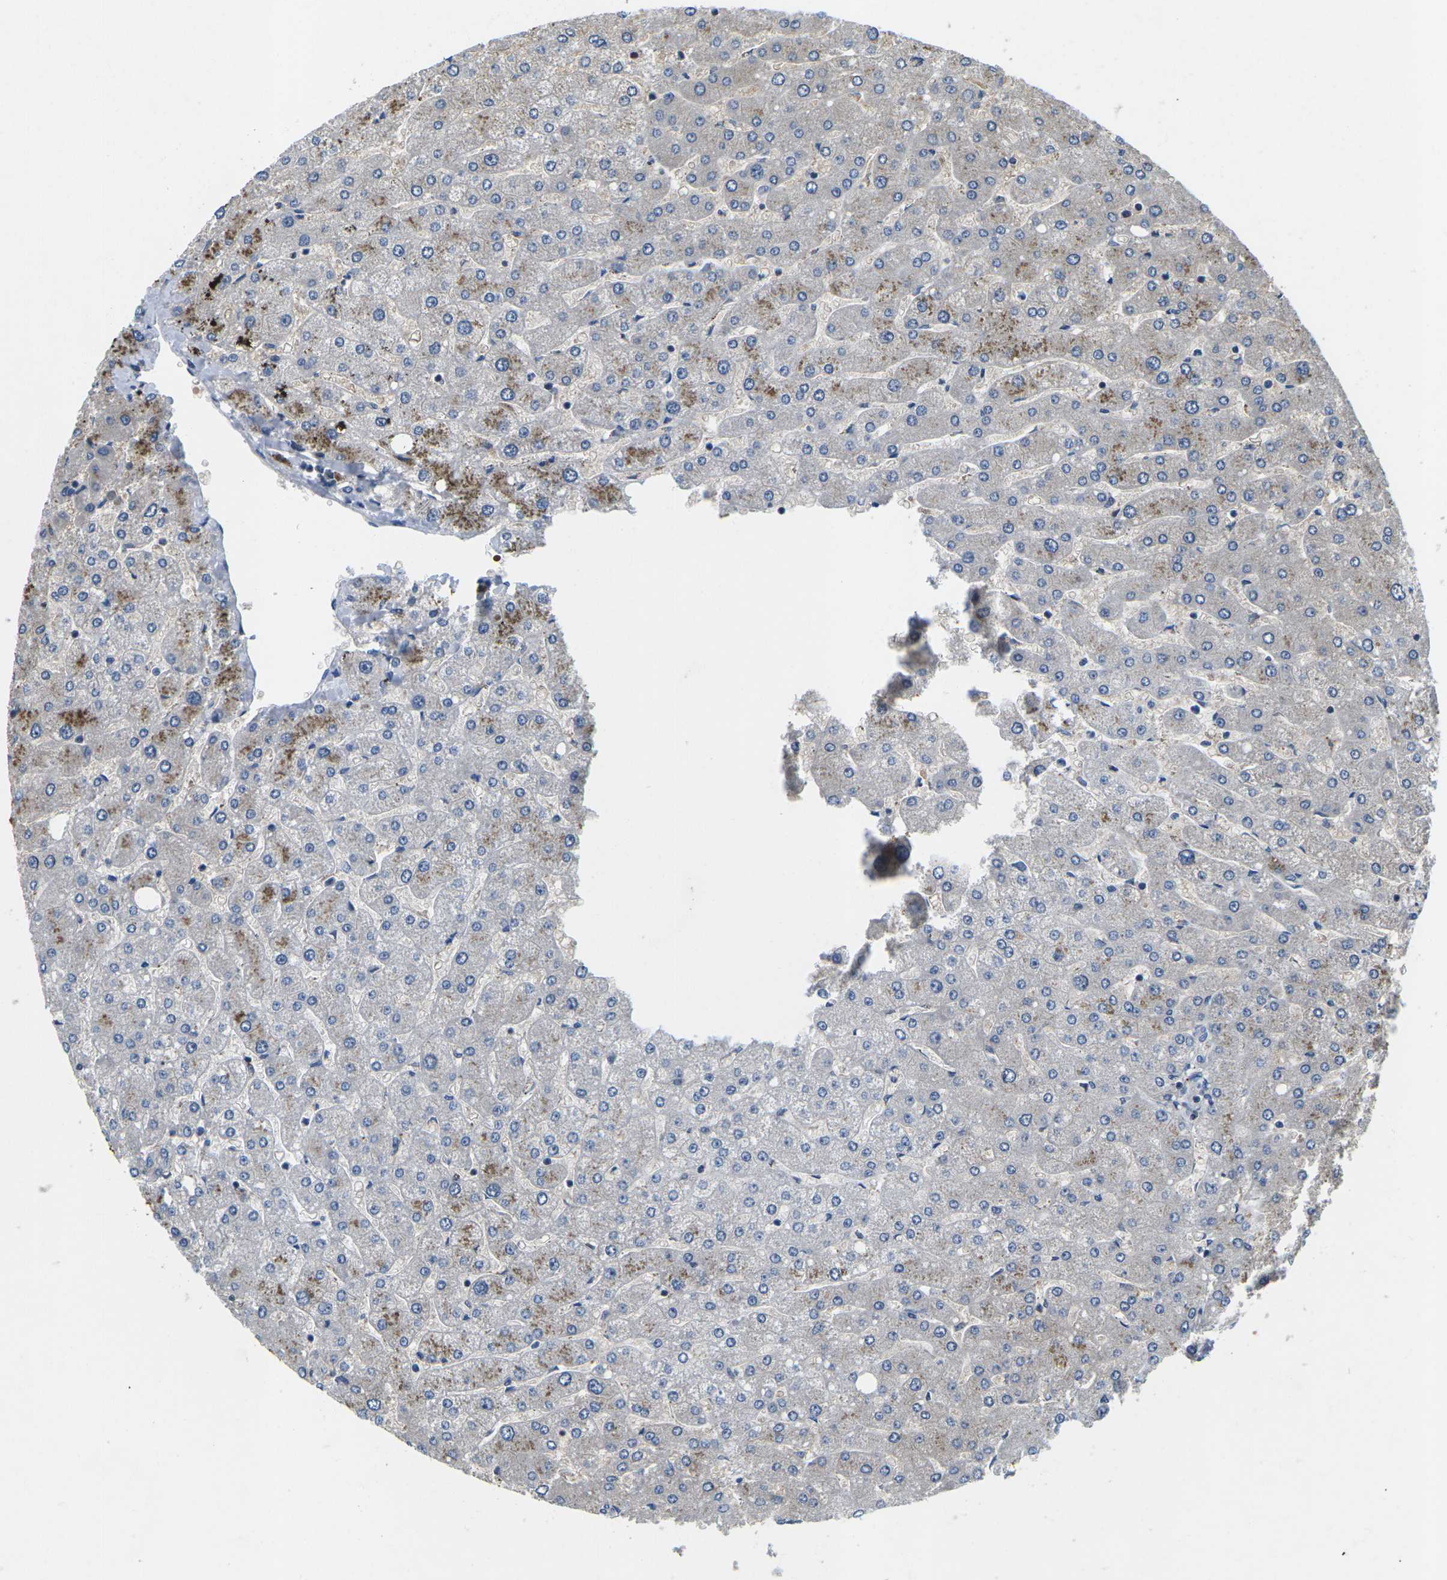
{"staining": {"intensity": "moderate", "quantity": "<25%", "location": "cytoplasmic/membranous,nuclear"}, "tissue": "liver", "cell_type": "Hepatocytes", "image_type": "normal", "snomed": [{"axis": "morphology", "description": "Normal tissue, NOS"}, {"axis": "topography", "description": "Liver"}], "caption": "IHC (DAB (3,3'-diaminobenzidine)) staining of benign human liver exhibits moderate cytoplasmic/membranous,nuclear protein staining in approximately <25% of hepatocytes. The staining was performed using DAB (3,3'-diaminobenzidine) to visualize the protein expression in brown, while the nuclei were stained in blue with hematoxylin (Magnification: 20x).", "gene": "ERBB4", "patient": {"sex": "male", "age": 55}}